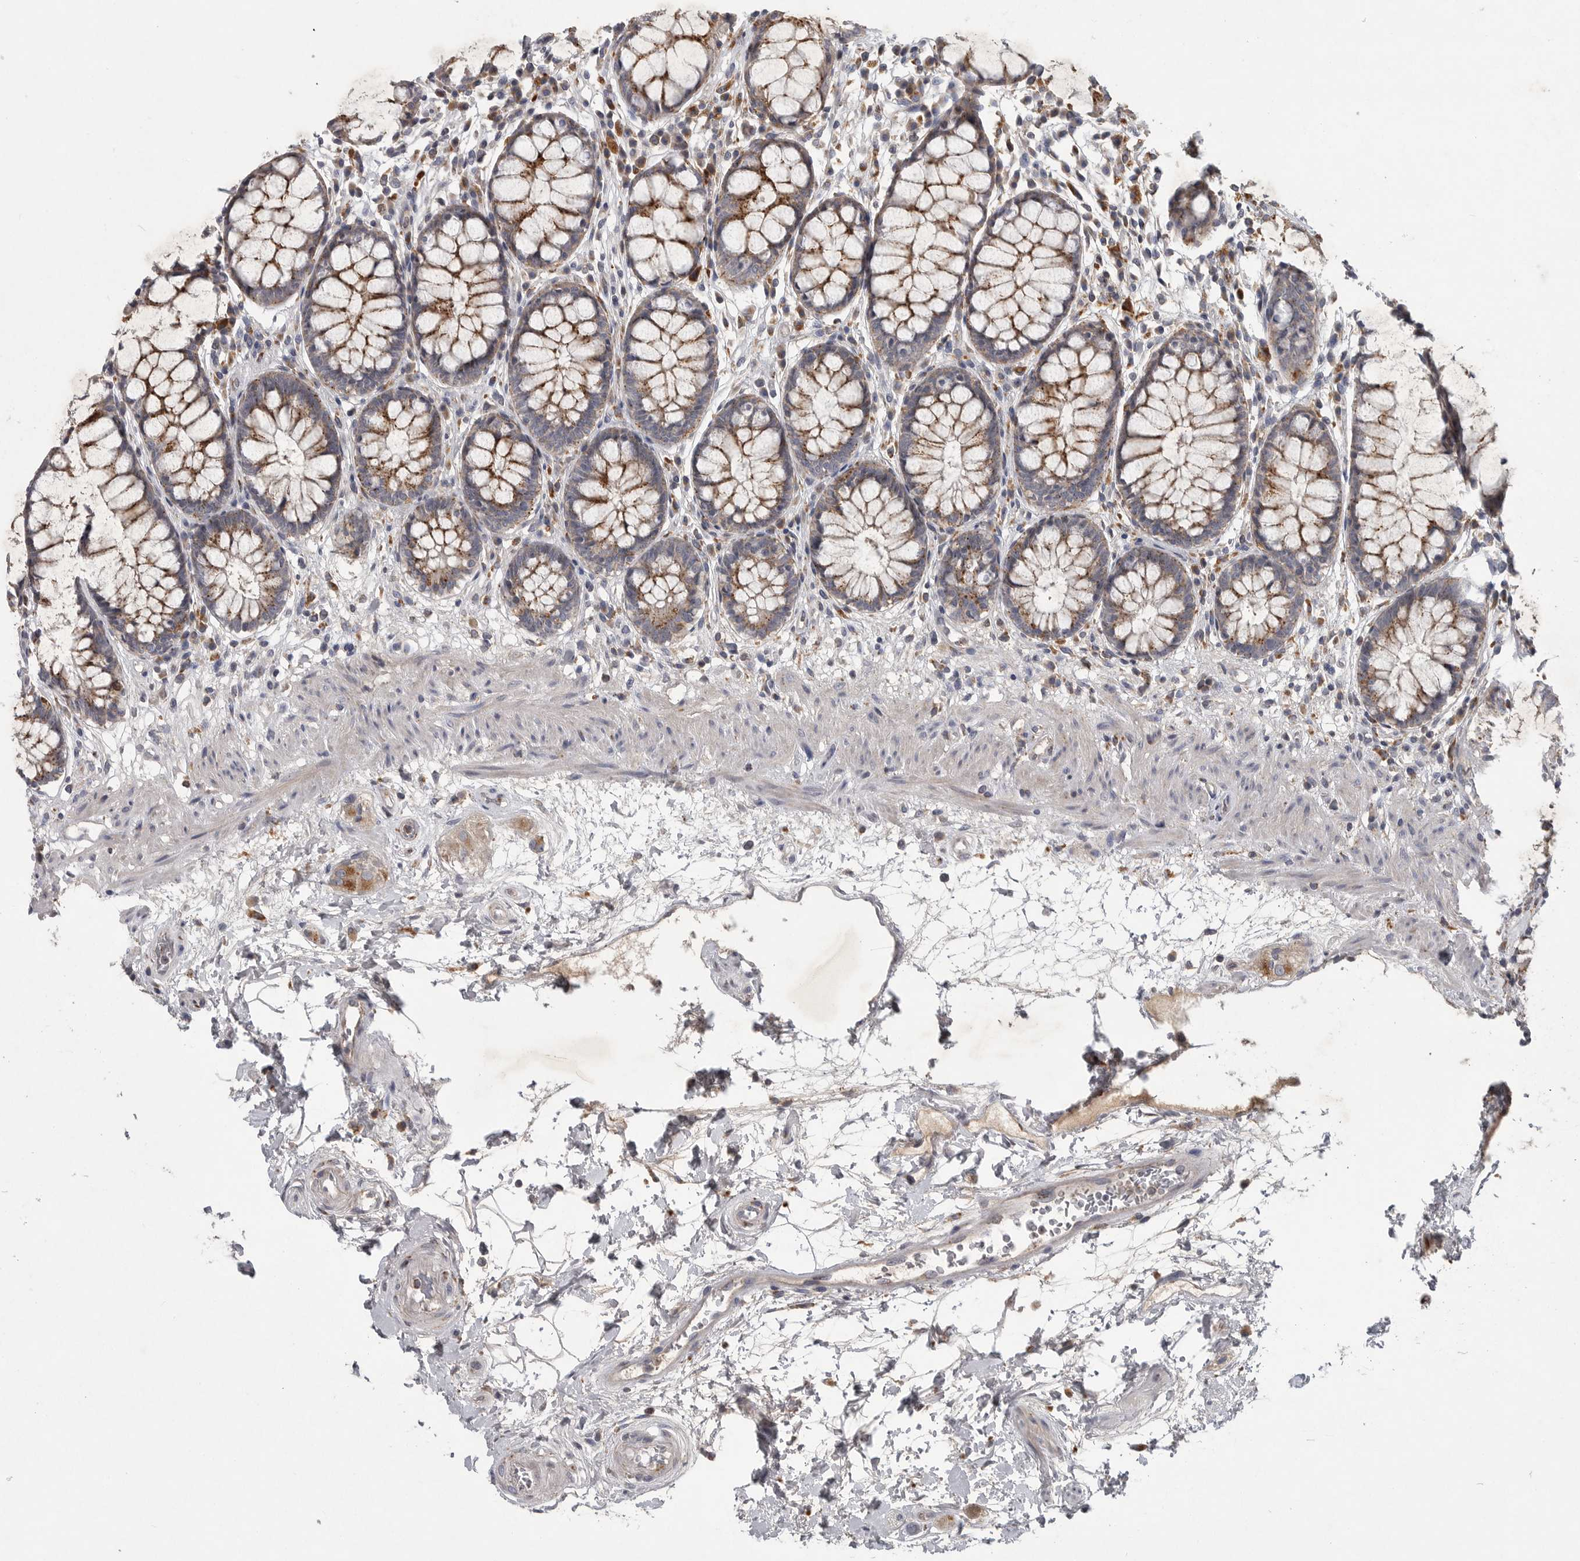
{"staining": {"intensity": "moderate", "quantity": ">75%", "location": "cytoplasmic/membranous"}, "tissue": "rectum", "cell_type": "Glandular cells", "image_type": "normal", "snomed": [{"axis": "morphology", "description": "Normal tissue, NOS"}, {"axis": "topography", "description": "Rectum"}], "caption": "Protein staining displays moderate cytoplasmic/membranous positivity in approximately >75% of glandular cells in benign rectum.", "gene": "LAMTOR3", "patient": {"sex": "male", "age": 64}}